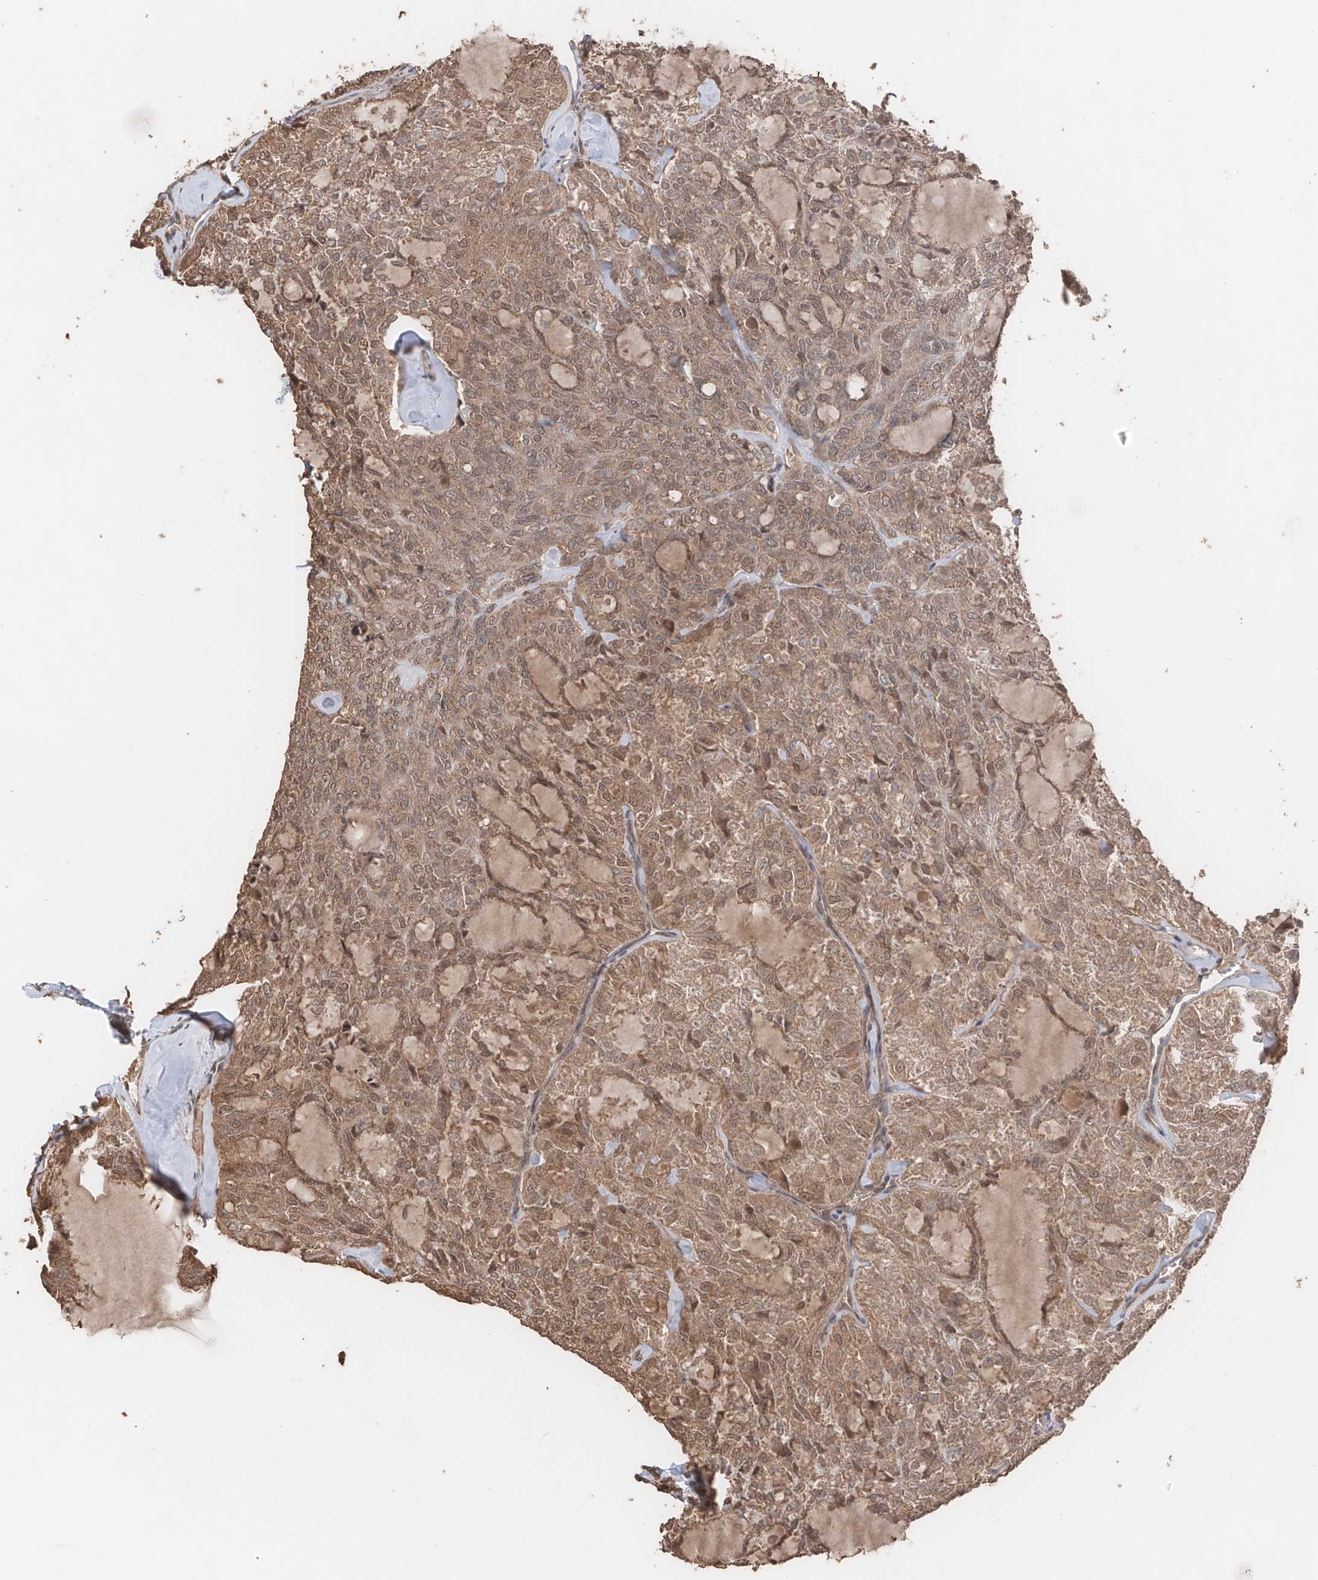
{"staining": {"intensity": "moderate", "quantity": ">75%", "location": "cytoplasmic/membranous,nuclear"}, "tissue": "thyroid cancer", "cell_type": "Tumor cells", "image_type": "cancer", "snomed": [{"axis": "morphology", "description": "Follicular adenoma carcinoma, NOS"}, {"axis": "topography", "description": "Thyroid gland"}], "caption": "Tumor cells demonstrate medium levels of moderate cytoplasmic/membranous and nuclear staining in approximately >75% of cells in human thyroid follicular adenoma carcinoma.", "gene": "FAM135A", "patient": {"sex": "male", "age": 75}}